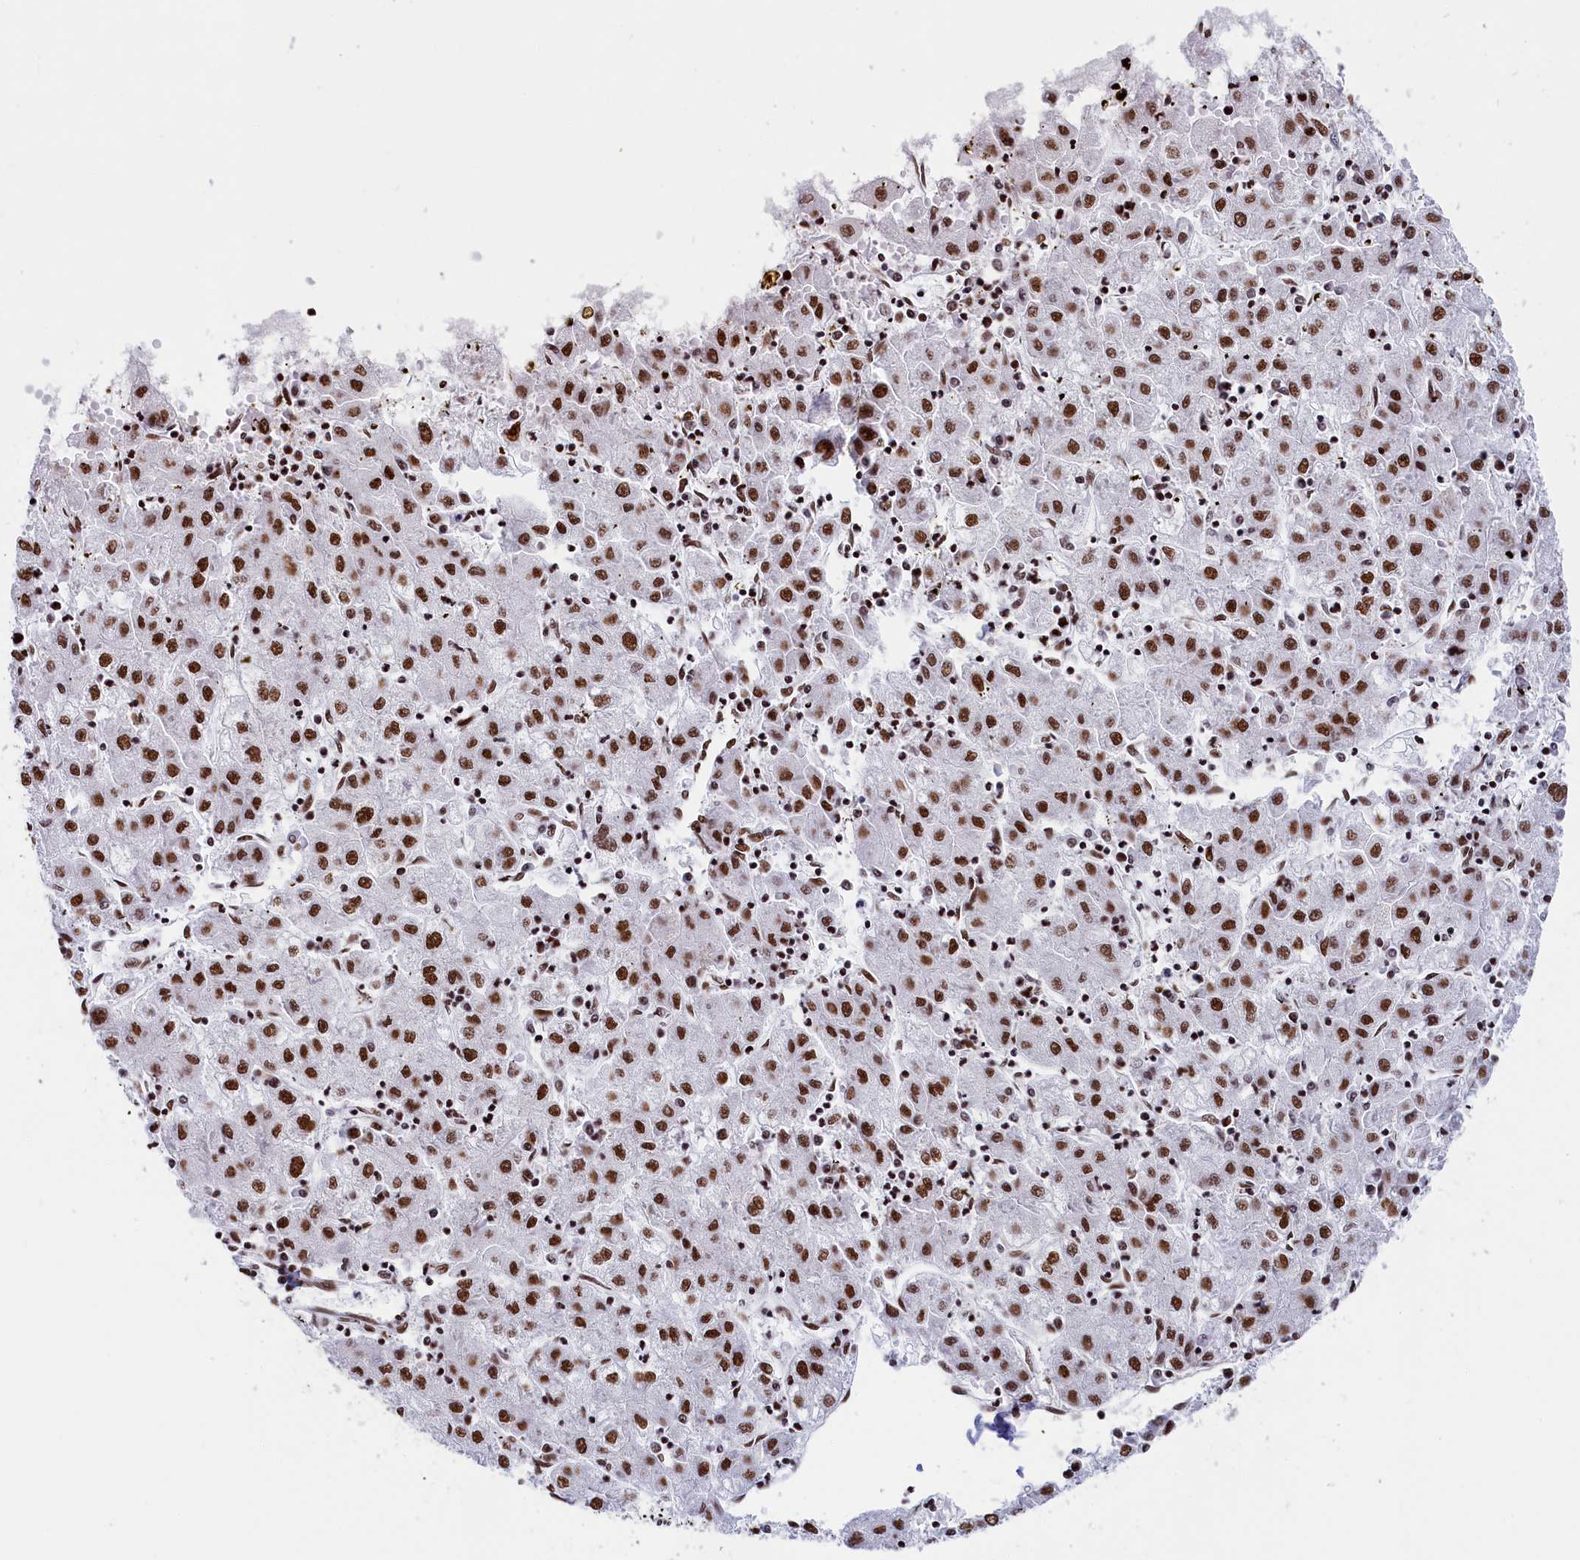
{"staining": {"intensity": "strong", "quantity": ">75%", "location": "nuclear"}, "tissue": "liver cancer", "cell_type": "Tumor cells", "image_type": "cancer", "snomed": [{"axis": "morphology", "description": "Carcinoma, Hepatocellular, NOS"}, {"axis": "topography", "description": "Liver"}], "caption": "A histopathology image of human liver cancer stained for a protein shows strong nuclear brown staining in tumor cells.", "gene": "SNRNP70", "patient": {"sex": "male", "age": 72}}